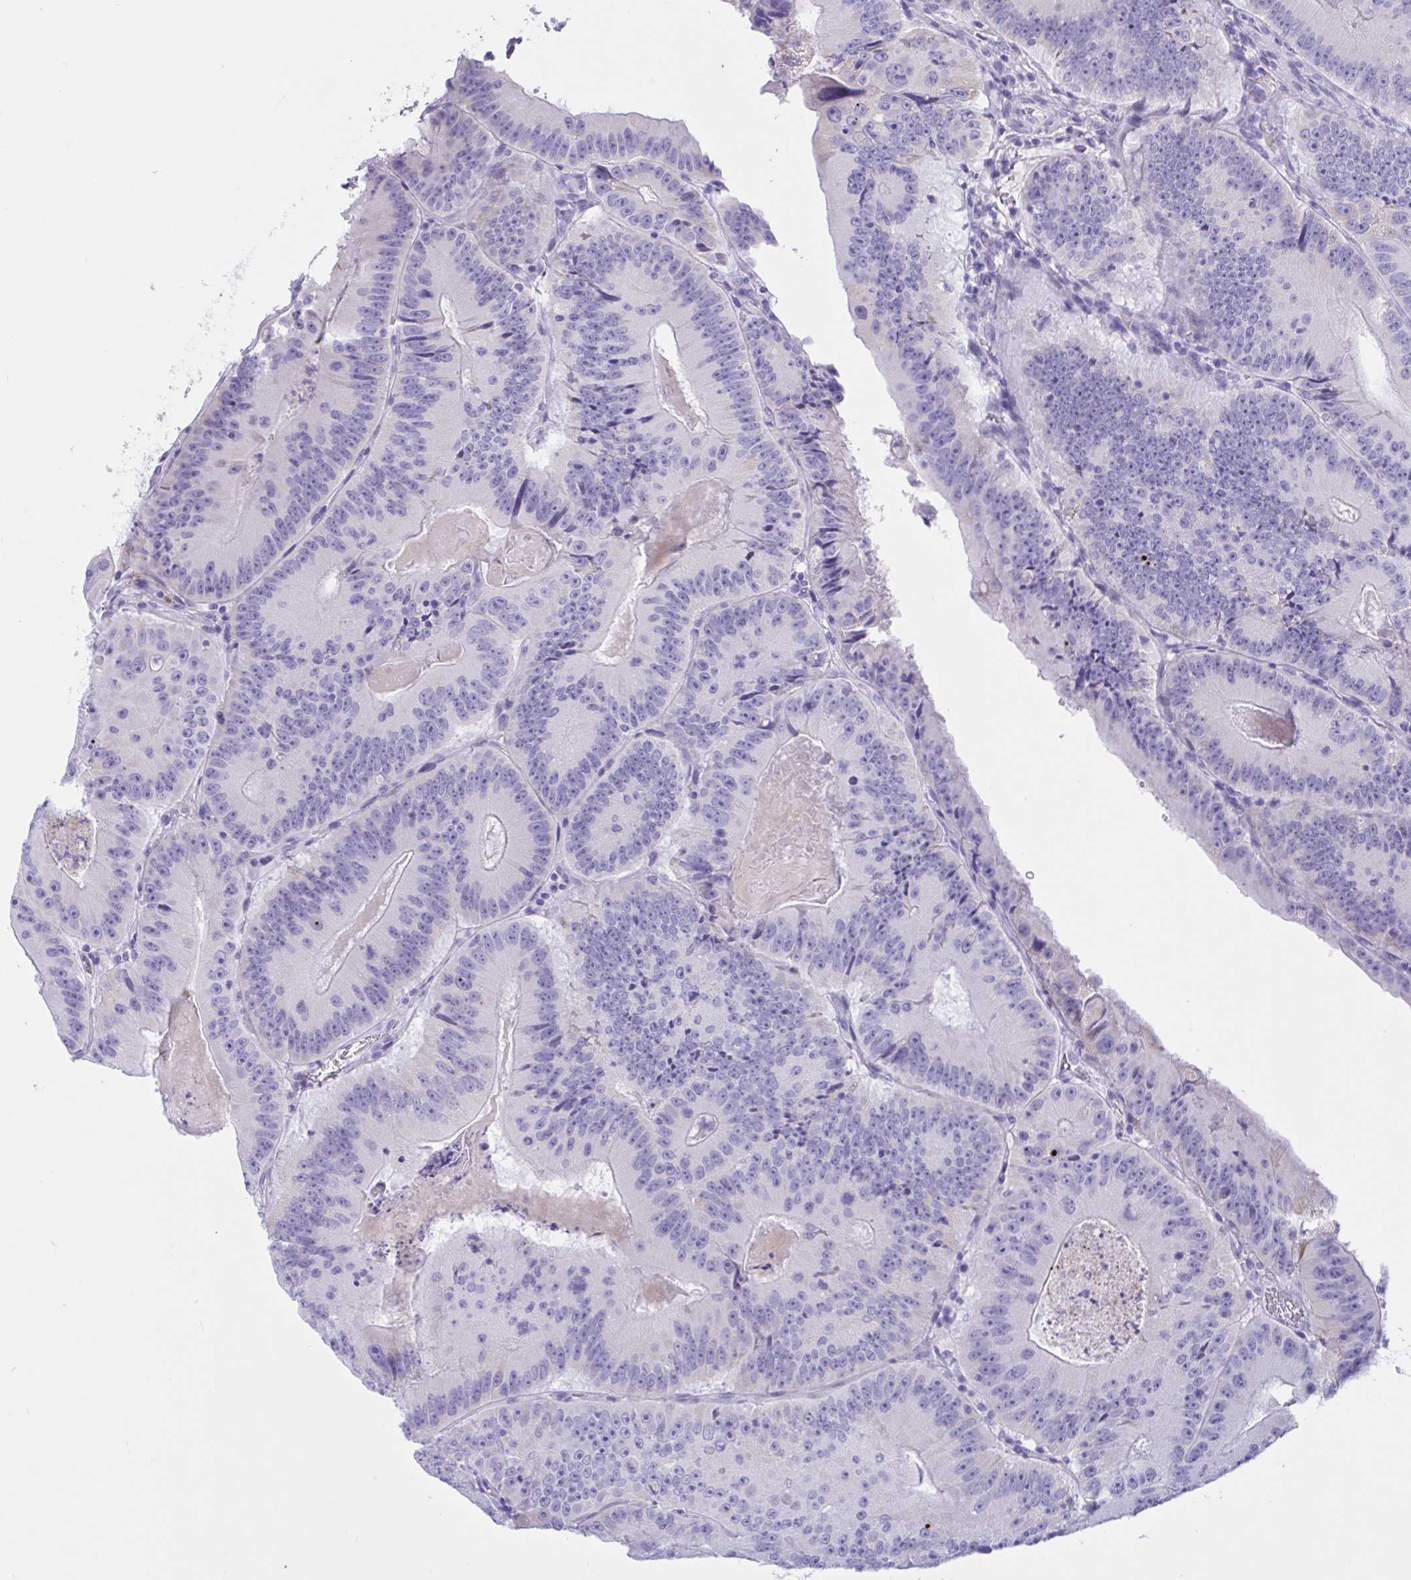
{"staining": {"intensity": "negative", "quantity": "none", "location": "none"}, "tissue": "colorectal cancer", "cell_type": "Tumor cells", "image_type": "cancer", "snomed": [{"axis": "morphology", "description": "Adenocarcinoma, NOS"}, {"axis": "topography", "description": "Colon"}], "caption": "High magnification brightfield microscopy of colorectal adenocarcinoma stained with DAB (brown) and counterstained with hematoxylin (blue): tumor cells show no significant expression.", "gene": "OXLD1", "patient": {"sex": "female", "age": 86}}